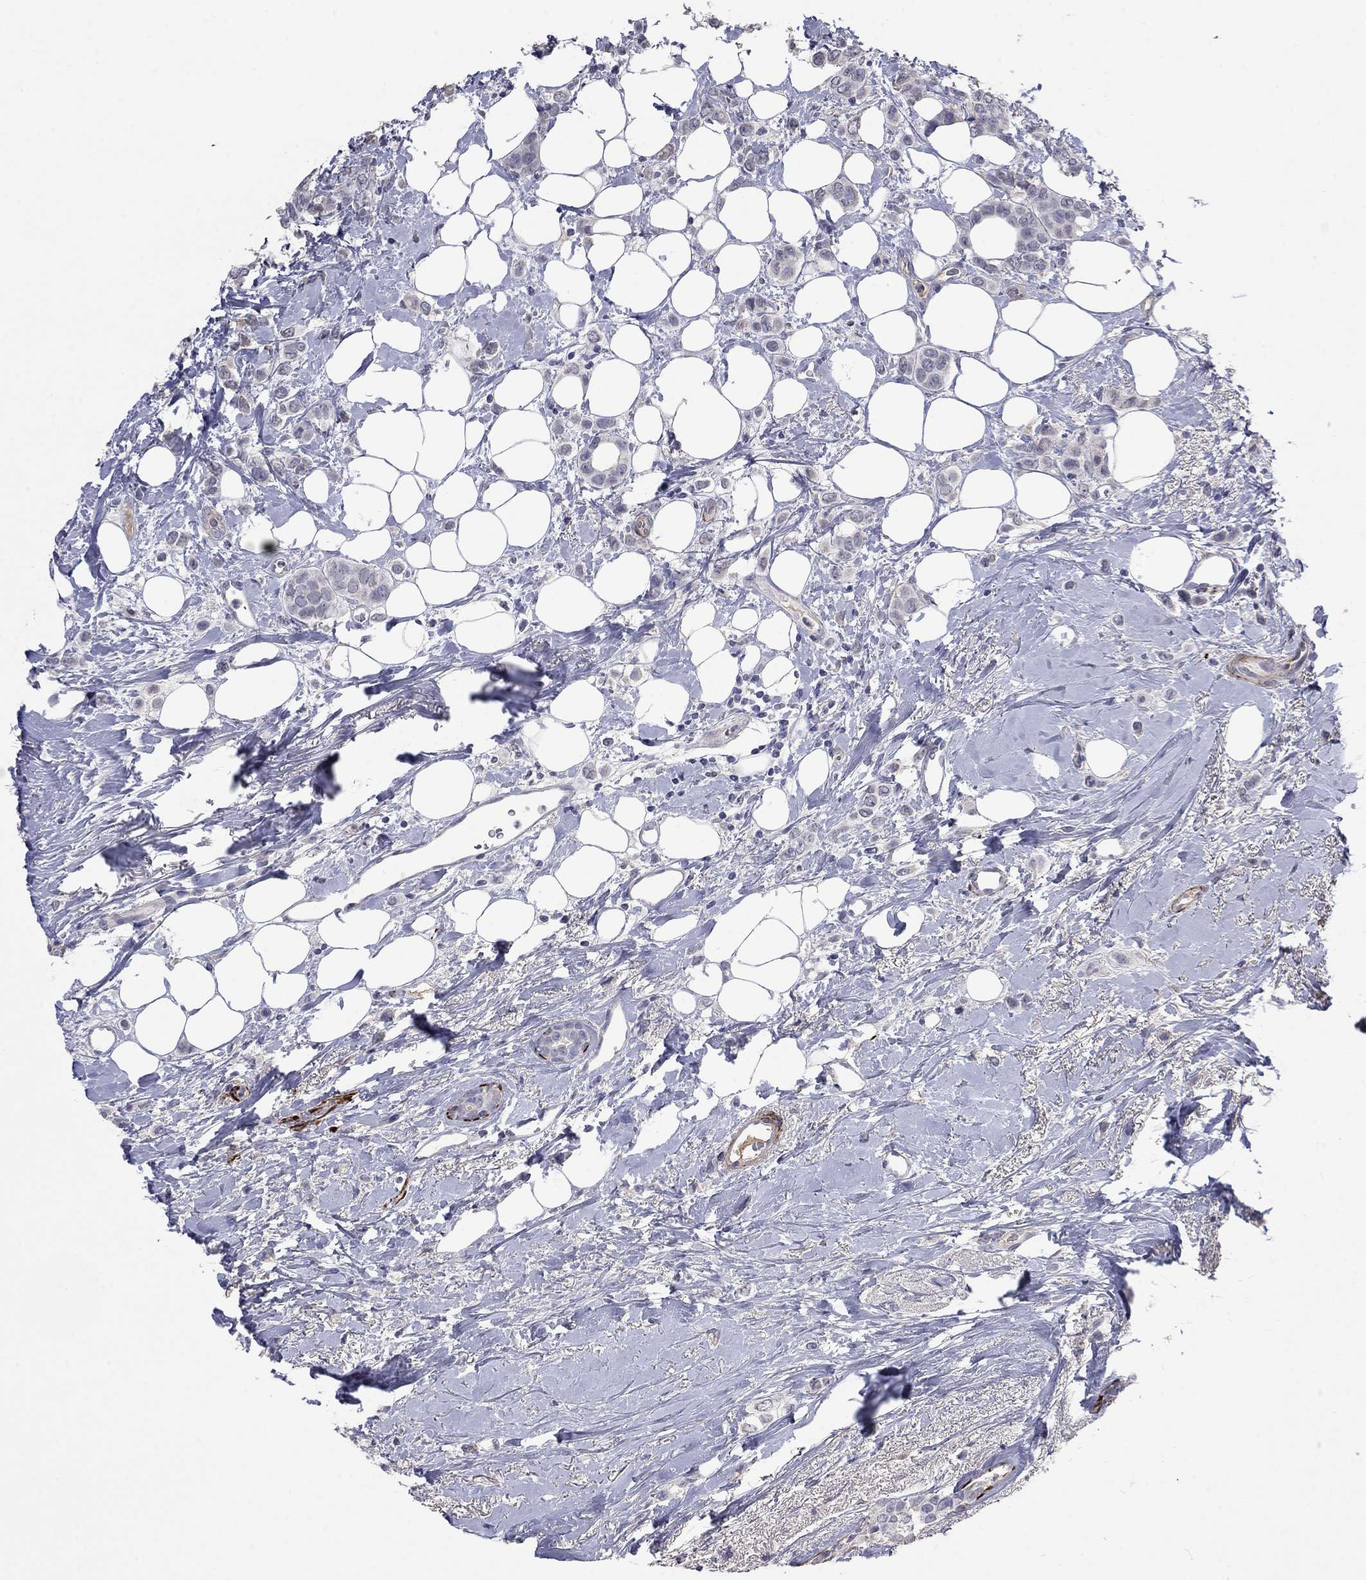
{"staining": {"intensity": "negative", "quantity": "none", "location": "none"}, "tissue": "breast cancer", "cell_type": "Tumor cells", "image_type": "cancer", "snomed": [{"axis": "morphology", "description": "Lobular carcinoma"}, {"axis": "topography", "description": "Breast"}], "caption": "DAB immunohistochemical staining of breast cancer shows no significant expression in tumor cells.", "gene": "IP6K3", "patient": {"sex": "female", "age": 66}}